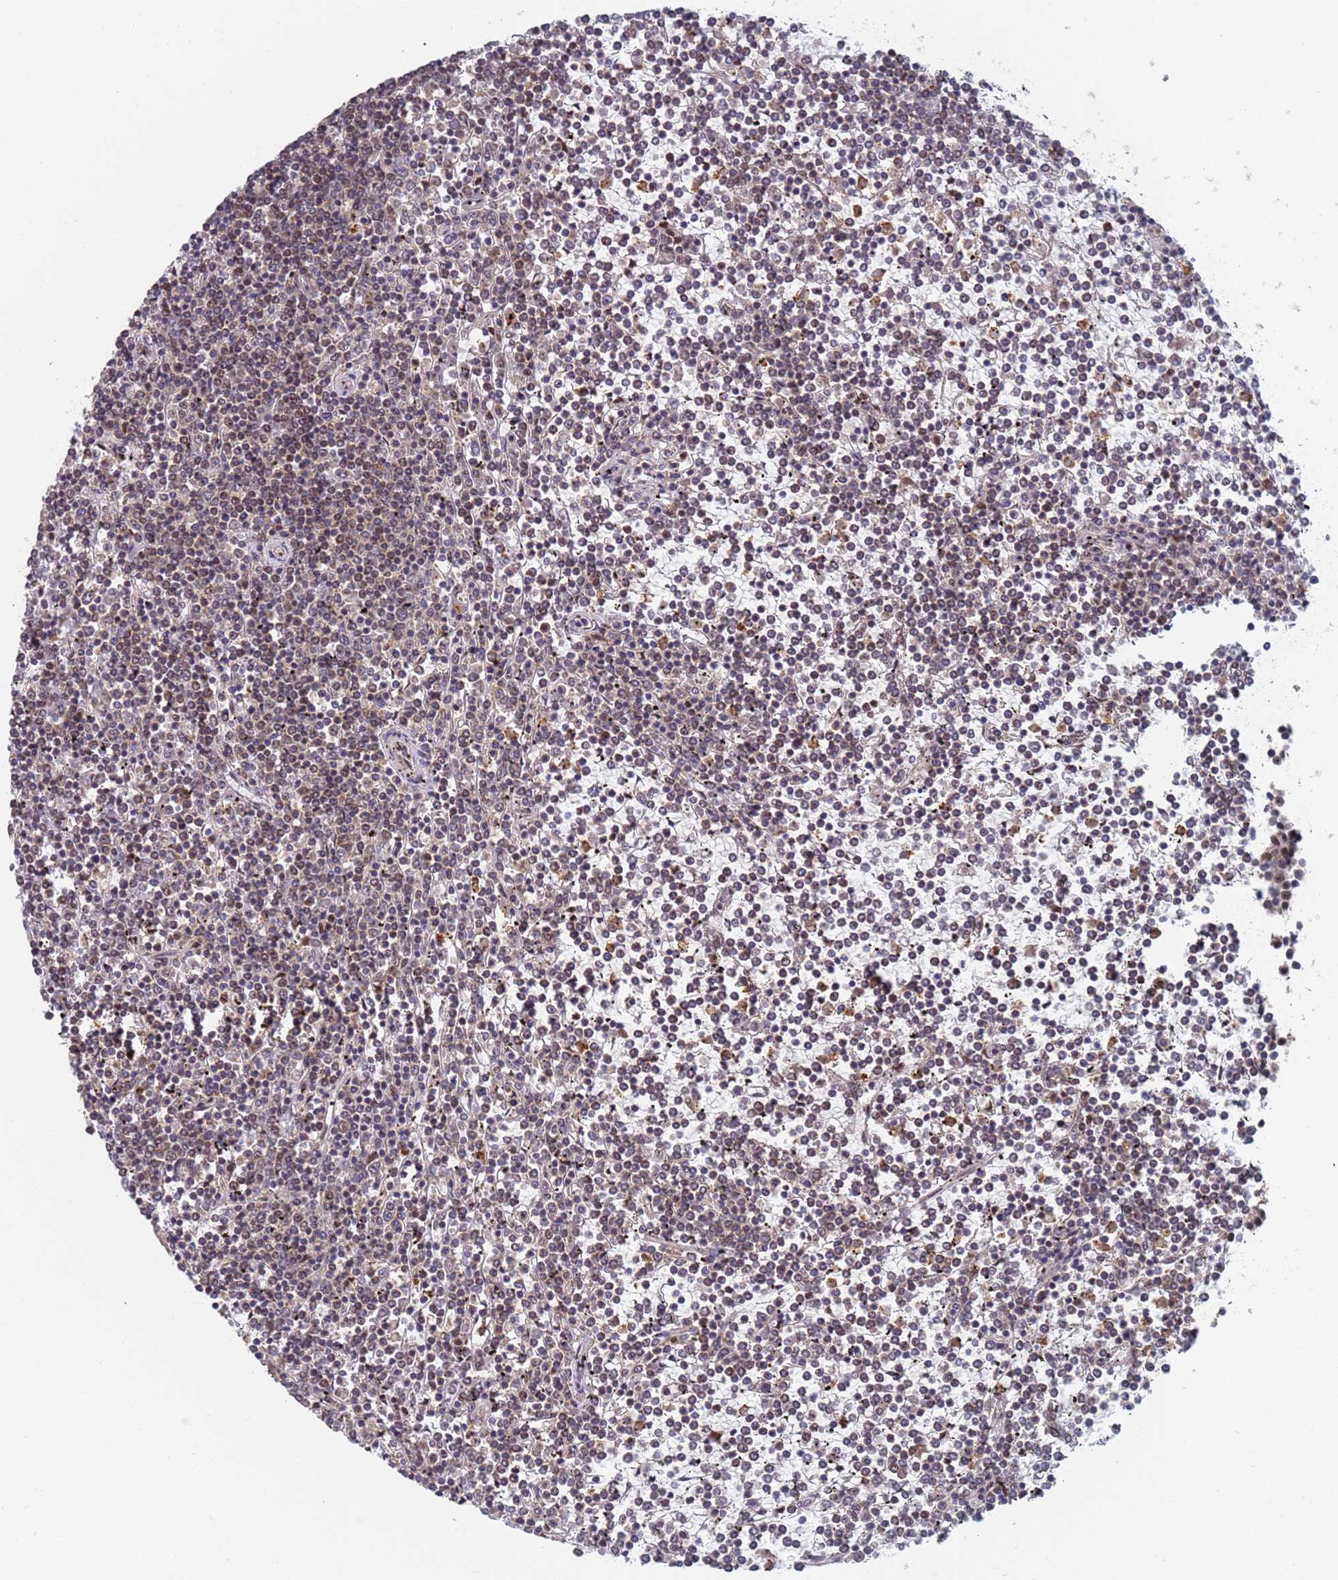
{"staining": {"intensity": "weak", "quantity": "<25%", "location": "nuclear"}, "tissue": "lymphoma", "cell_type": "Tumor cells", "image_type": "cancer", "snomed": [{"axis": "morphology", "description": "Malignant lymphoma, non-Hodgkin's type, Low grade"}, {"axis": "topography", "description": "Spleen"}], "caption": "Immunohistochemistry (IHC) histopathology image of neoplastic tissue: human low-grade malignant lymphoma, non-Hodgkin's type stained with DAB (3,3'-diaminobenzidine) shows no significant protein staining in tumor cells.", "gene": "RPP25", "patient": {"sex": "female", "age": 19}}